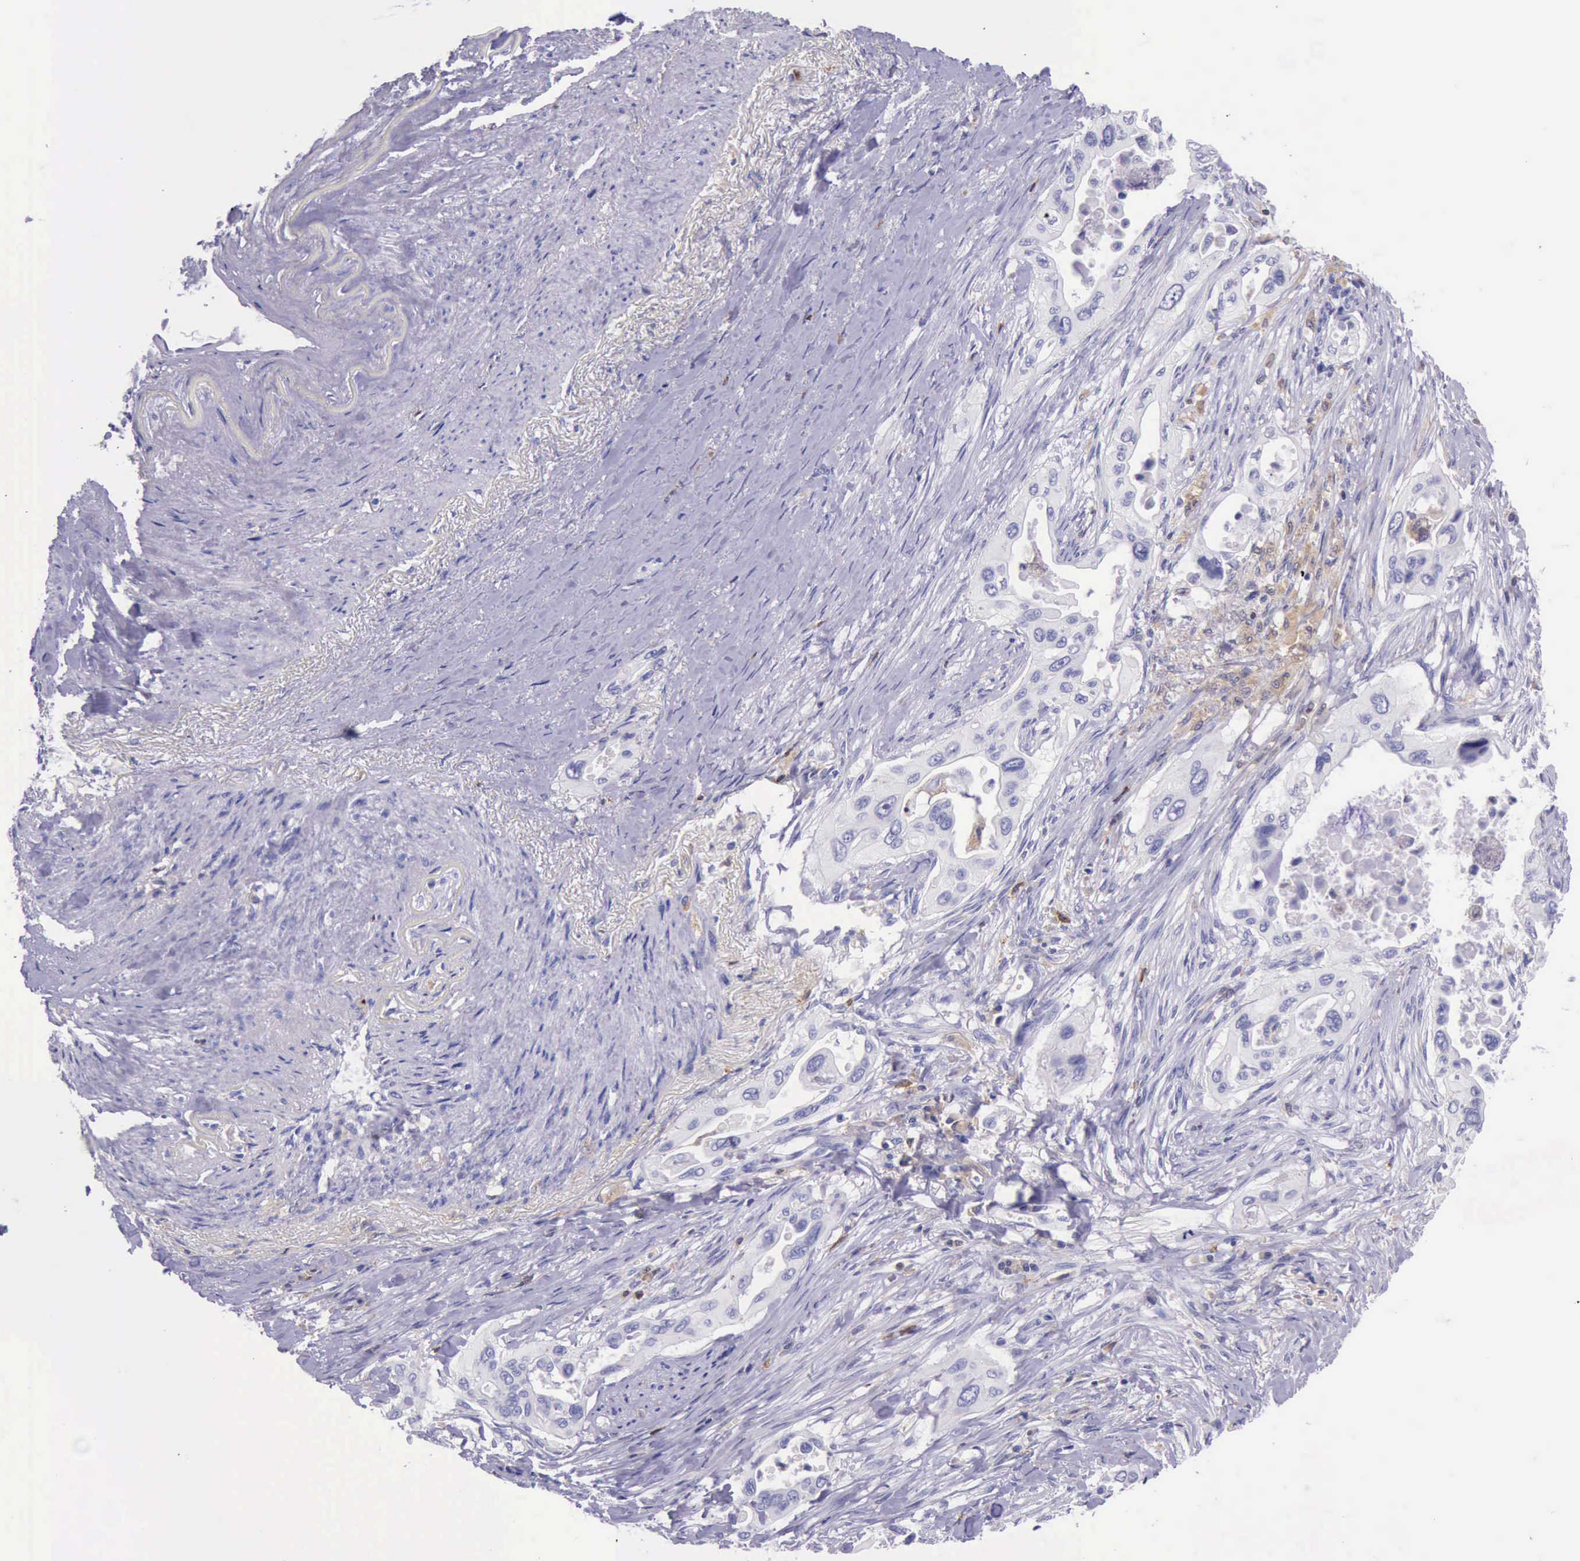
{"staining": {"intensity": "negative", "quantity": "none", "location": "none"}, "tissue": "pancreatic cancer", "cell_type": "Tumor cells", "image_type": "cancer", "snomed": [{"axis": "morphology", "description": "Adenocarcinoma, NOS"}, {"axis": "topography", "description": "Pancreas"}], "caption": "This is an immunohistochemistry (IHC) micrograph of pancreatic adenocarcinoma. There is no expression in tumor cells.", "gene": "BTK", "patient": {"sex": "male", "age": 77}}